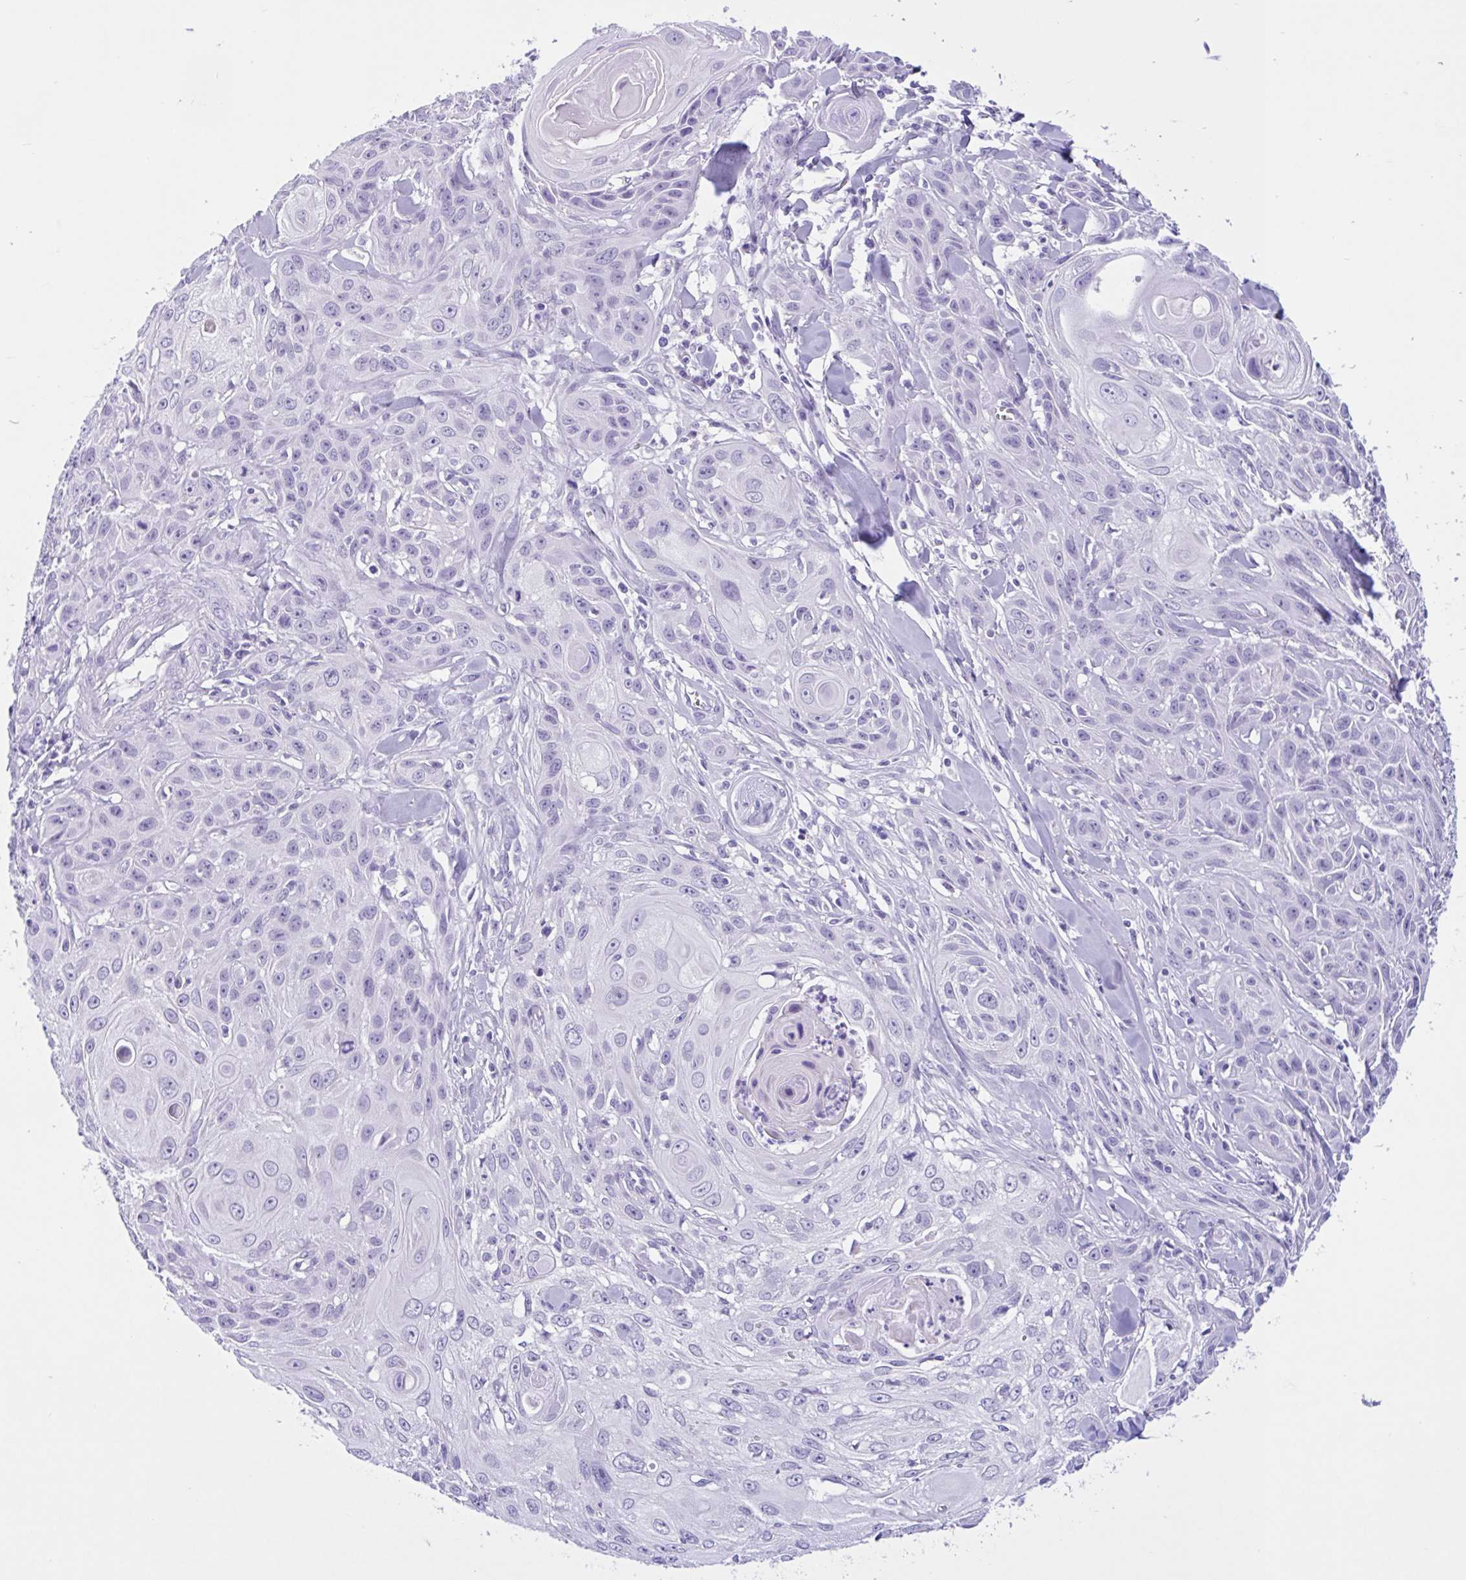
{"staining": {"intensity": "negative", "quantity": "none", "location": "none"}, "tissue": "skin cancer", "cell_type": "Tumor cells", "image_type": "cancer", "snomed": [{"axis": "morphology", "description": "Squamous cell carcinoma, NOS"}, {"axis": "topography", "description": "Skin"}, {"axis": "topography", "description": "Vulva"}], "caption": "IHC photomicrograph of neoplastic tissue: skin cancer stained with DAB (3,3'-diaminobenzidine) displays no significant protein positivity in tumor cells.", "gene": "ZNF319", "patient": {"sex": "female", "age": 83}}